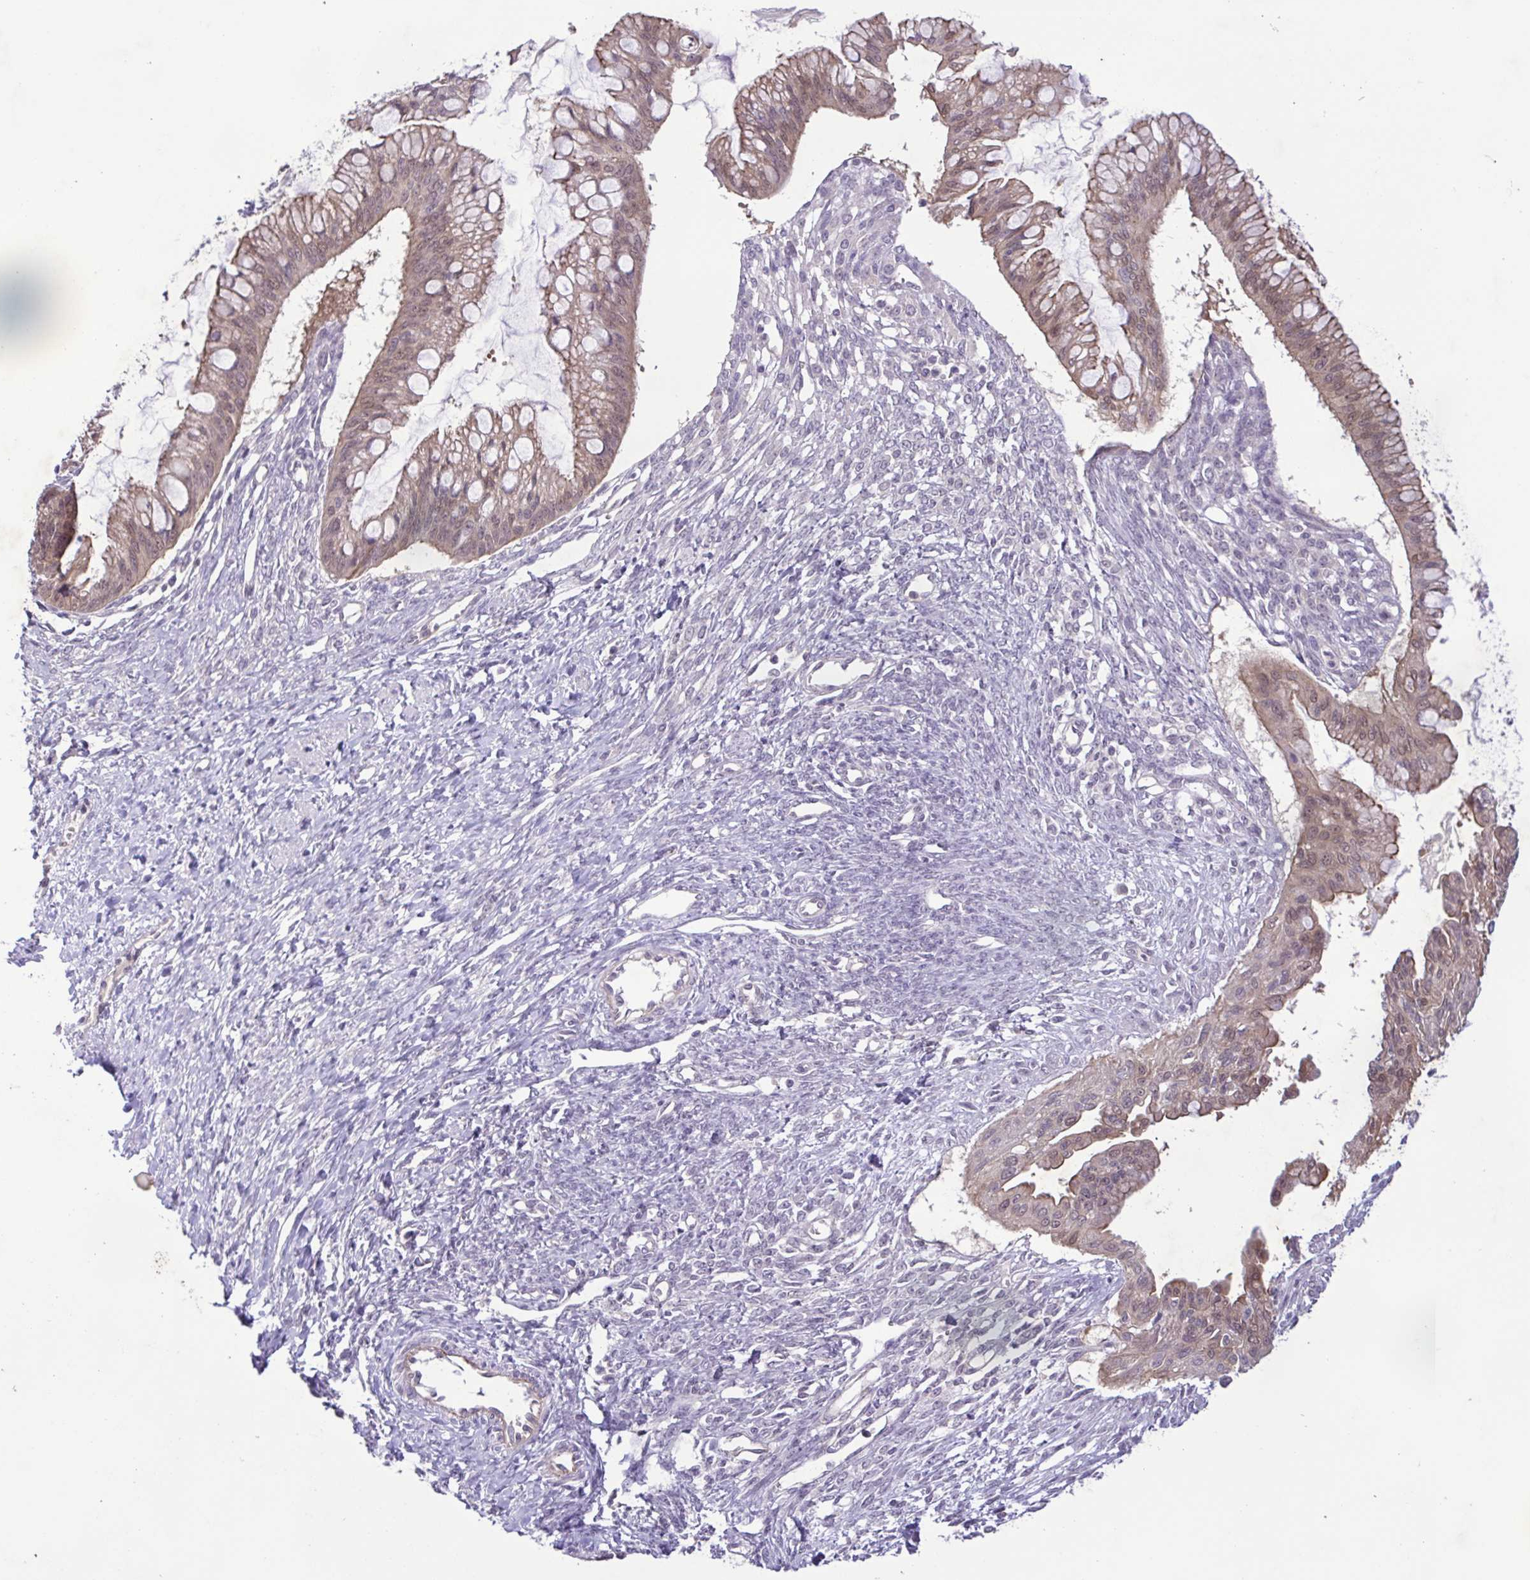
{"staining": {"intensity": "weak", "quantity": ">75%", "location": "cytoplasmic/membranous,nuclear"}, "tissue": "ovarian cancer", "cell_type": "Tumor cells", "image_type": "cancer", "snomed": [{"axis": "morphology", "description": "Cystadenocarcinoma, mucinous, NOS"}, {"axis": "topography", "description": "Ovary"}], "caption": "Protein expression analysis of human ovarian cancer (mucinous cystadenocarcinoma) reveals weak cytoplasmic/membranous and nuclear expression in approximately >75% of tumor cells. Immunohistochemistry stains the protein in brown and the nuclei are stained blue.", "gene": "IL1RN", "patient": {"sex": "female", "age": 73}}